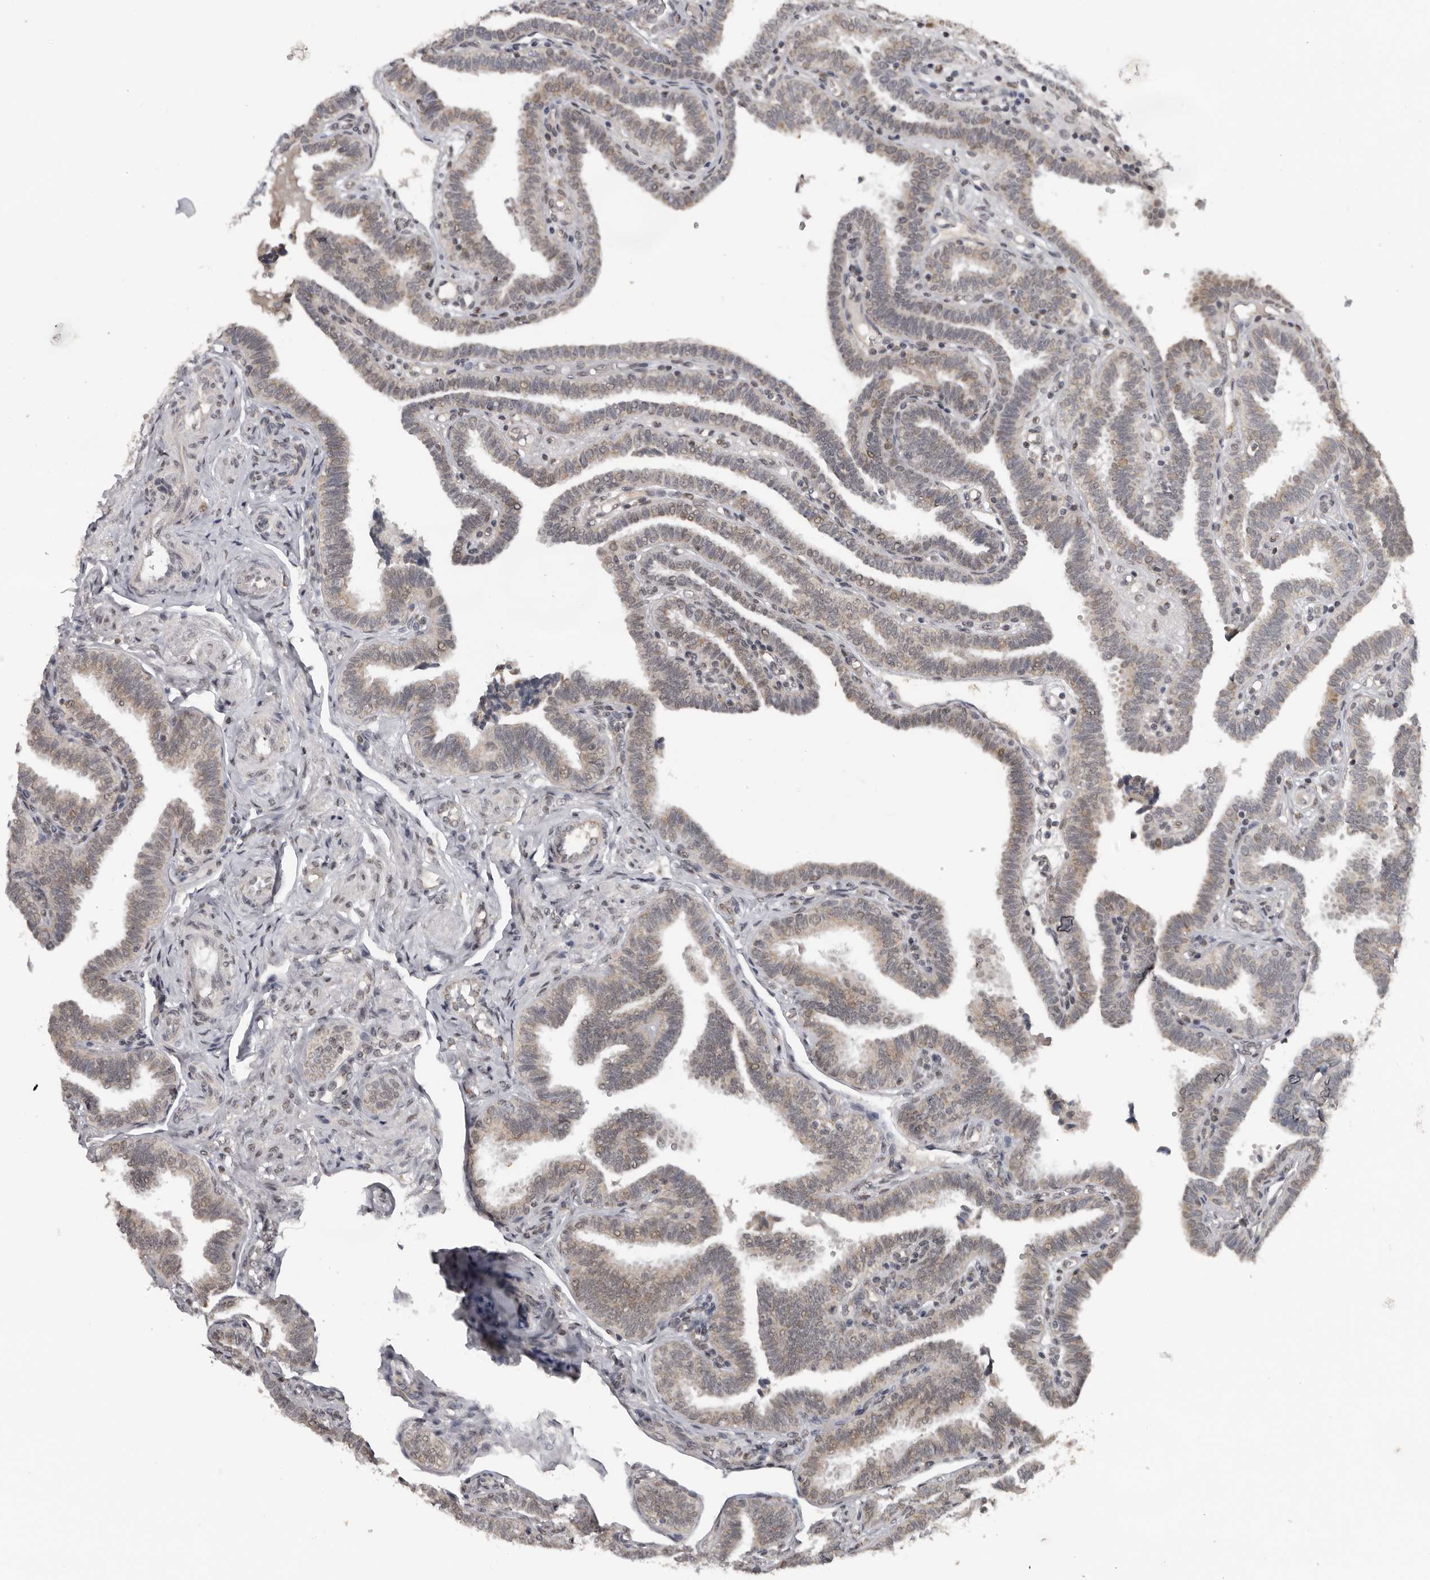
{"staining": {"intensity": "weak", "quantity": ">75%", "location": "cytoplasmic/membranous,nuclear"}, "tissue": "fallopian tube", "cell_type": "Glandular cells", "image_type": "normal", "snomed": [{"axis": "morphology", "description": "Normal tissue, NOS"}, {"axis": "topography", "description": "Fallopian tube"}], "caption": "Unremarkable fallopian tube displays weak cytoplasmic/membranous,nuclear positivity in about >75% of glandular cells.", "gene": "MOGAT2", "patient": {"sex": "female", "age": 39}}